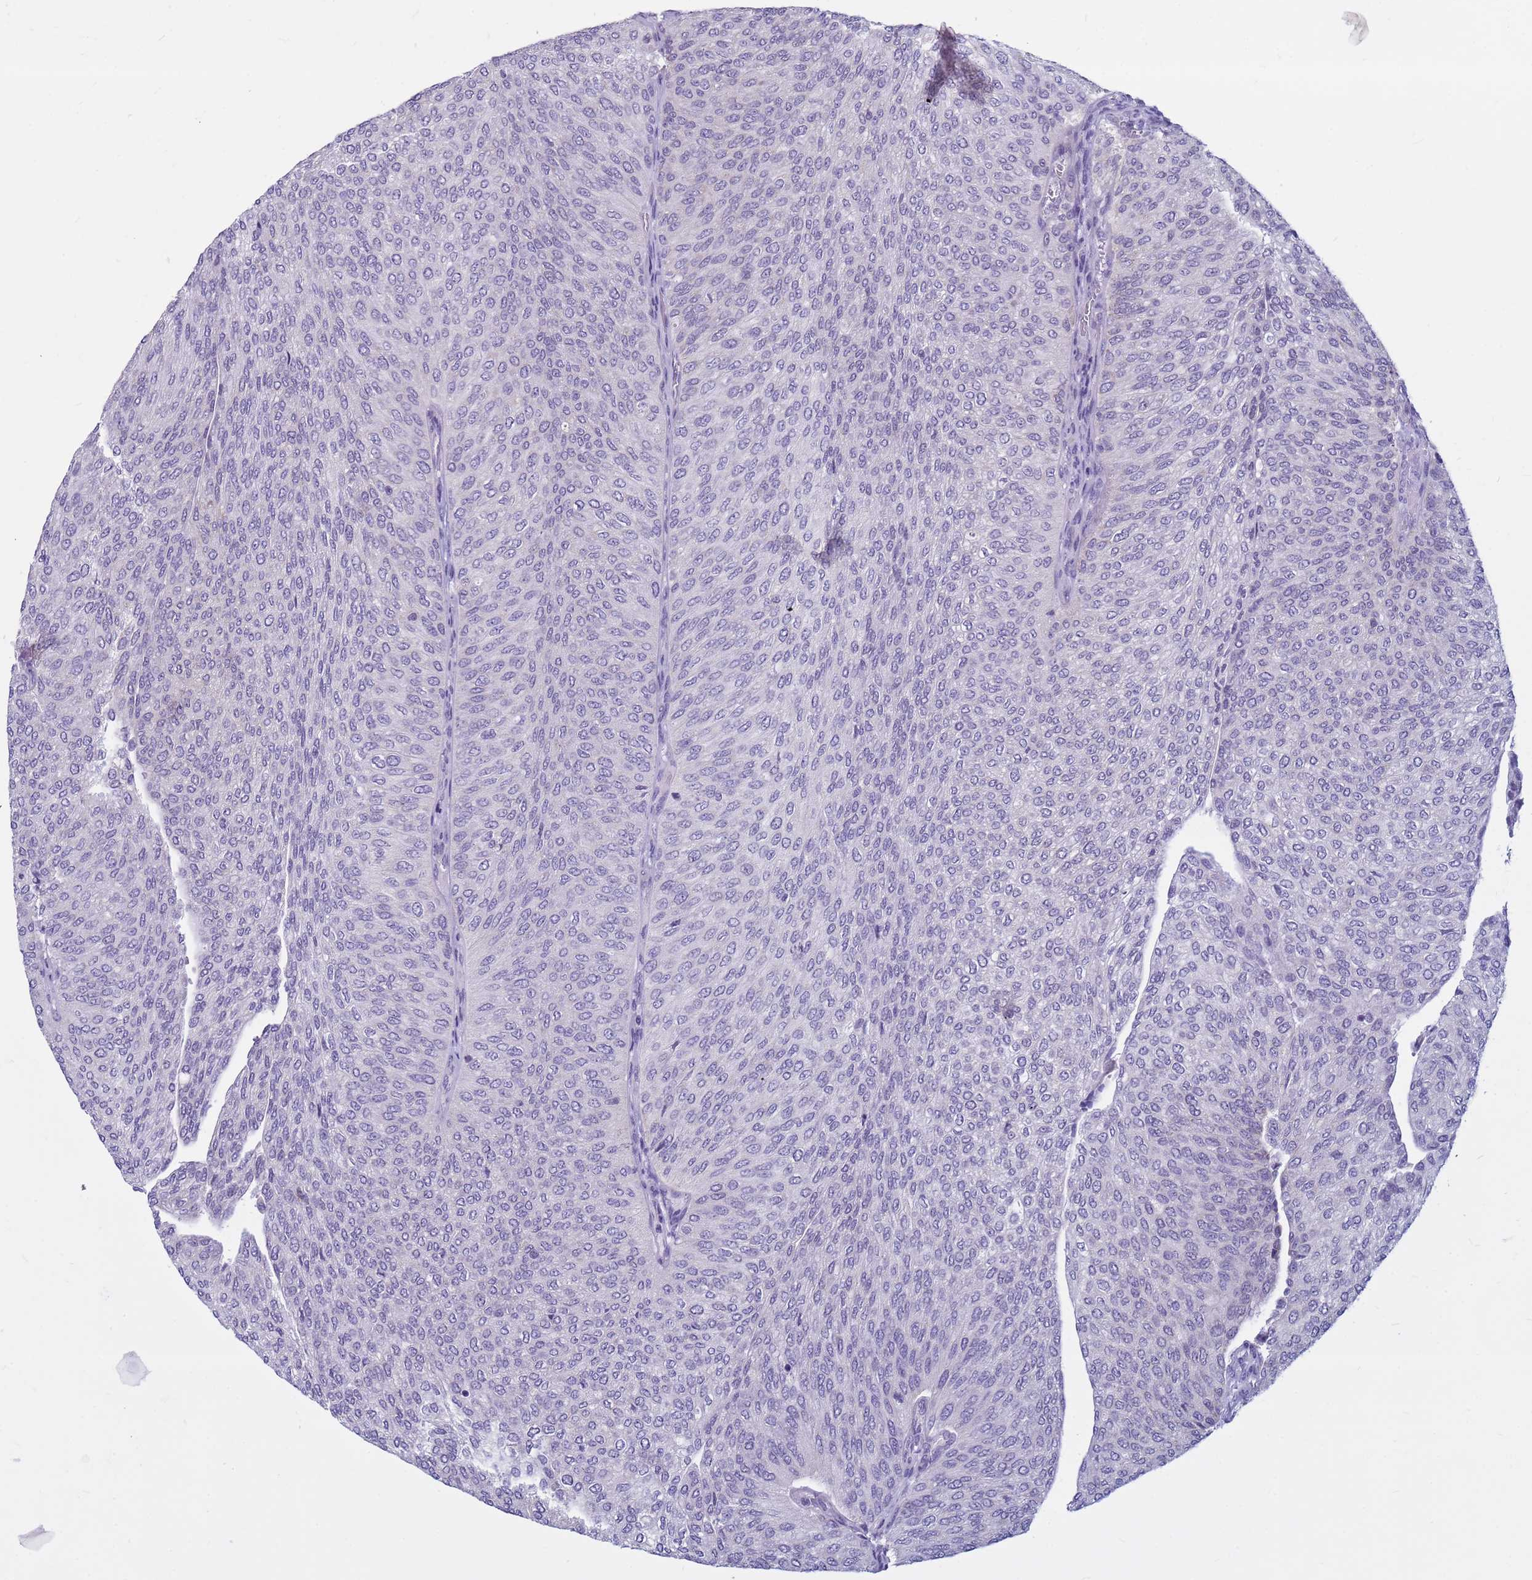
{"staining": {"intensity": "negative", "quantity": "none", "location": "none"}, "tissue": "urothelial cancer", "cell_type": "Tumor cells", "image_type": "cancer", "snomed": [{"axis": "morphology", "description": "Urothelial carcinoma, High grade"}, {"axis": "topography", "description": "Urinary bladder"}], "caption": "There is no significant positivity in tumor cells of urothelial carcinoma (high-grade). Nuclei are stained in blue.", "gene": "CDK2AP2", "patient": {"sex": "female", "age": 79}}